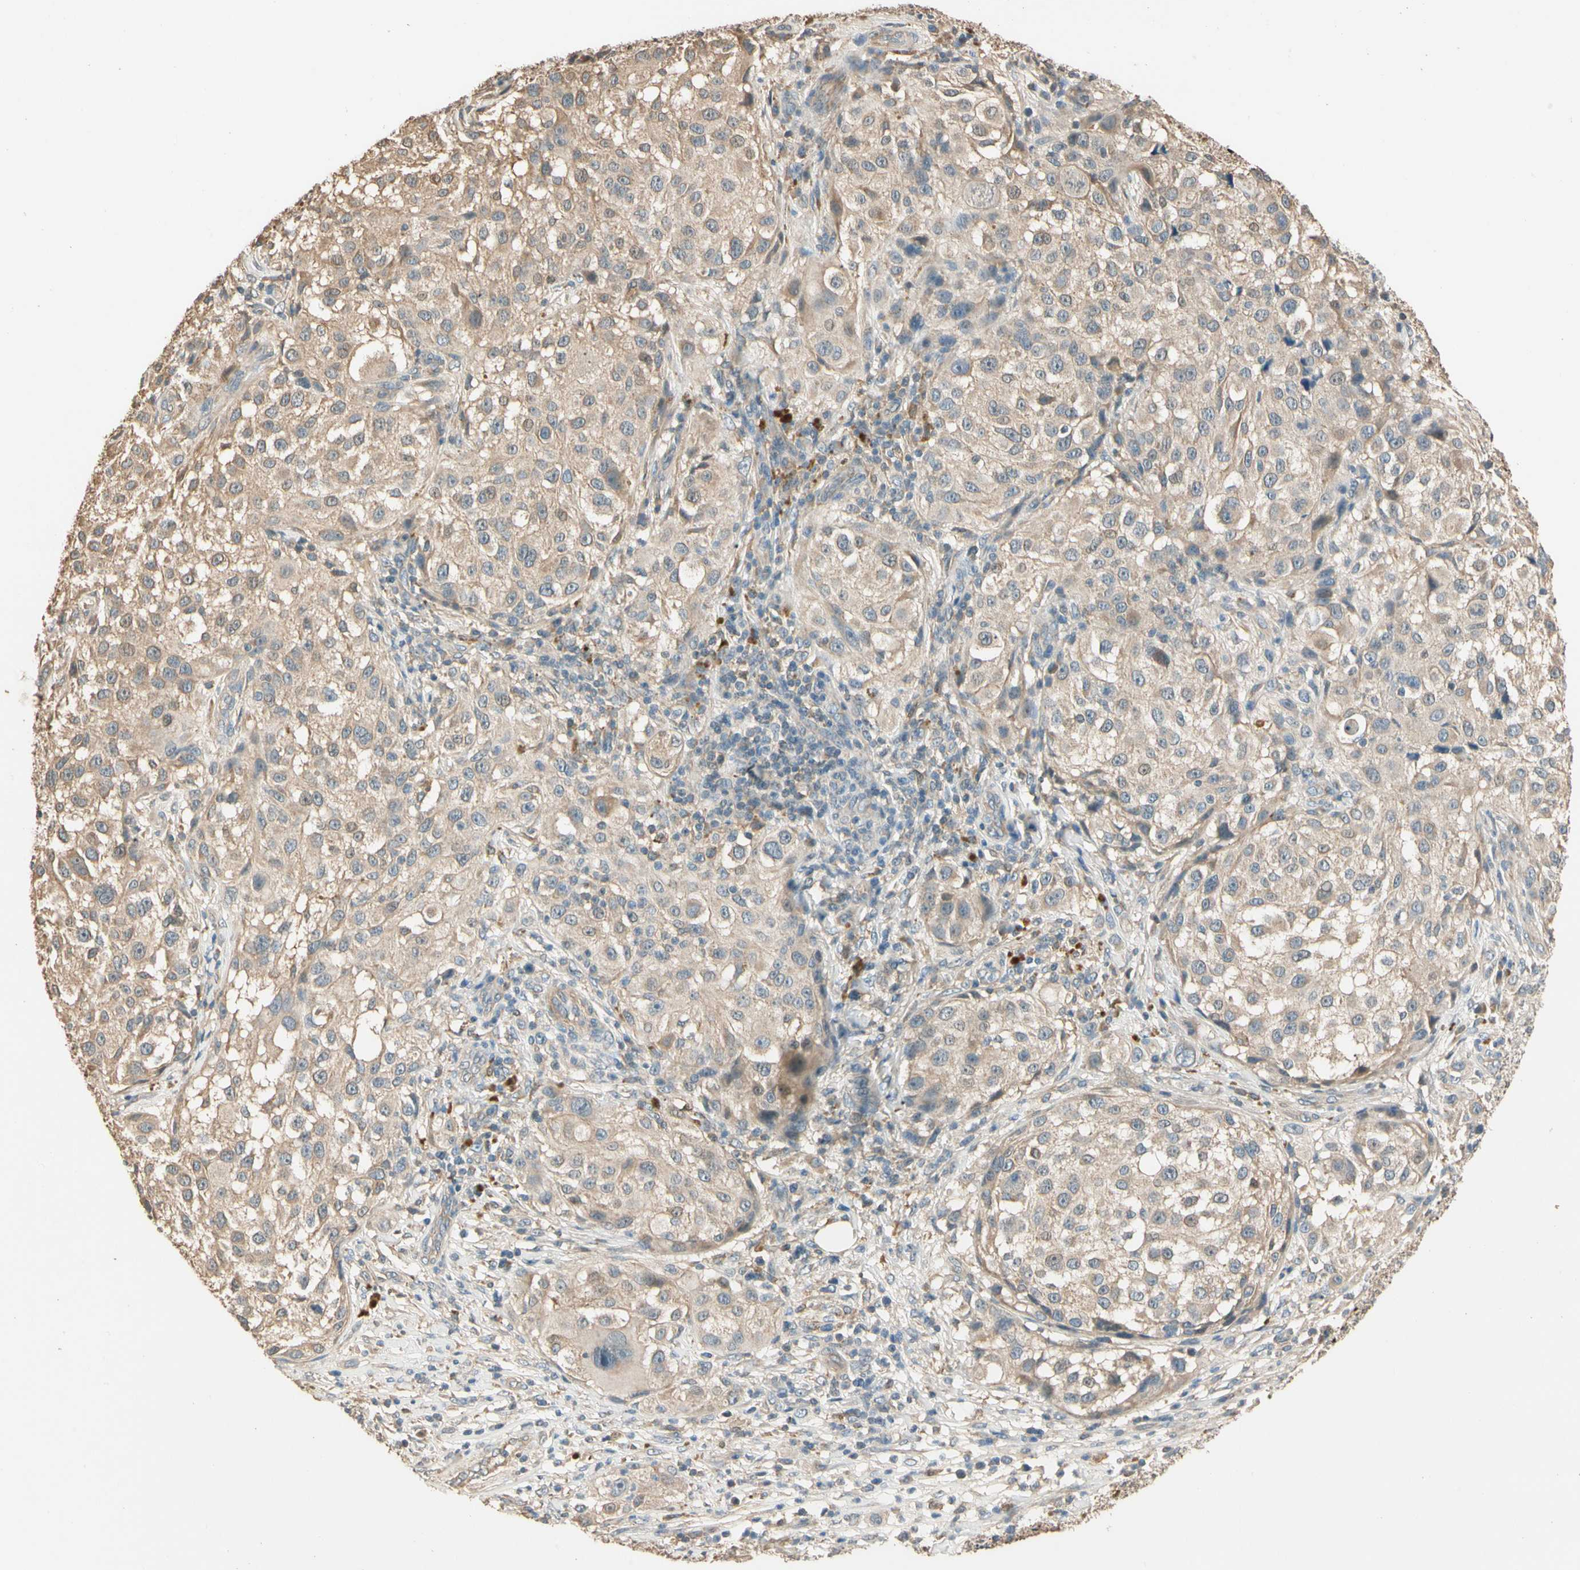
{"staining": {"intensity": "weak", "quantity": ">75%", "location": "cytoplasmic/membranous"}, "tissue": "melanoma", "cell_type": "Tumor cells", "image_type": "cancer", "snomed": [{"axis": "morphology", "description": "Necrosis, NOS"}, {"axis": "morphology", "description": "Malignant melanoma, NOS"}, {"axis": "topography", "description": "Skin"}], "caption": "A high-resolution image shows IHC staining of malignant melanoma, which reveals weak cytoplasmic/membranous expression in approximately >75% of tumor cells.", "gene": "CDH6", "patient": {"sex": "female", "age": 87}}